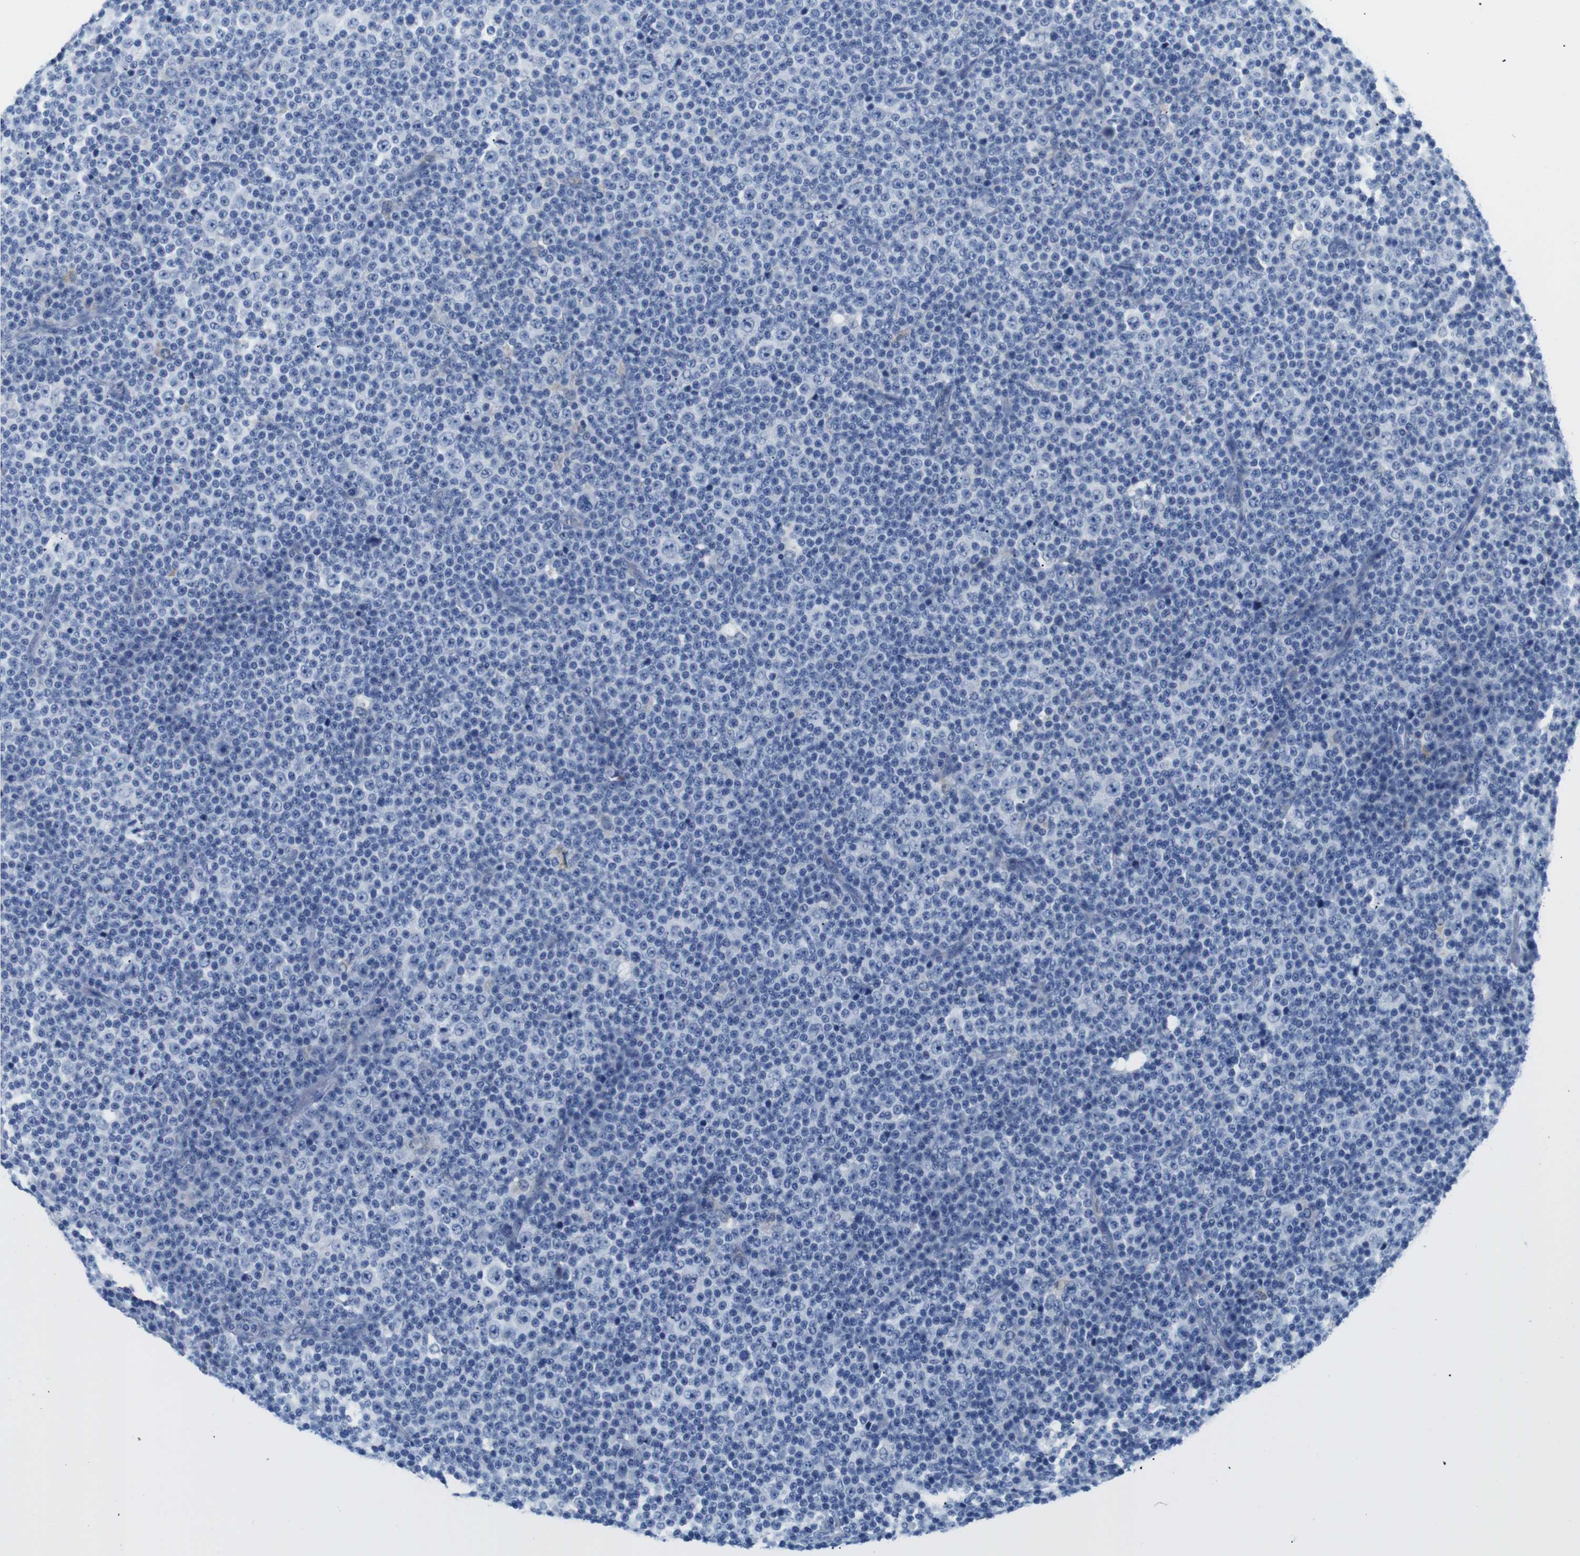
{"staining": {"intensity": "negative", "quantity": "none", "location": "none"}, "tissue": "lymphoma", "cell_type": "Tumor cells", "image_type": "cancer", "snomed": [{"axis": "morphology", "description": "Malignant lymphoma, non-Hodgkin's type, Low grade"}, {"axis": "topography", "description": "Lymph node"}], "caption": "IHC of human lymphoma demonstrates no expression in tumor cells. The staining was performed using DAB (3,3'-diaminobenzidine) to visualize the protein expression in brown, while the nuclei were stained in blue with hematoxylin (Magnification: 20x).", "gene": "NEBL", "patient": {"sex": "female", "age": 67}}